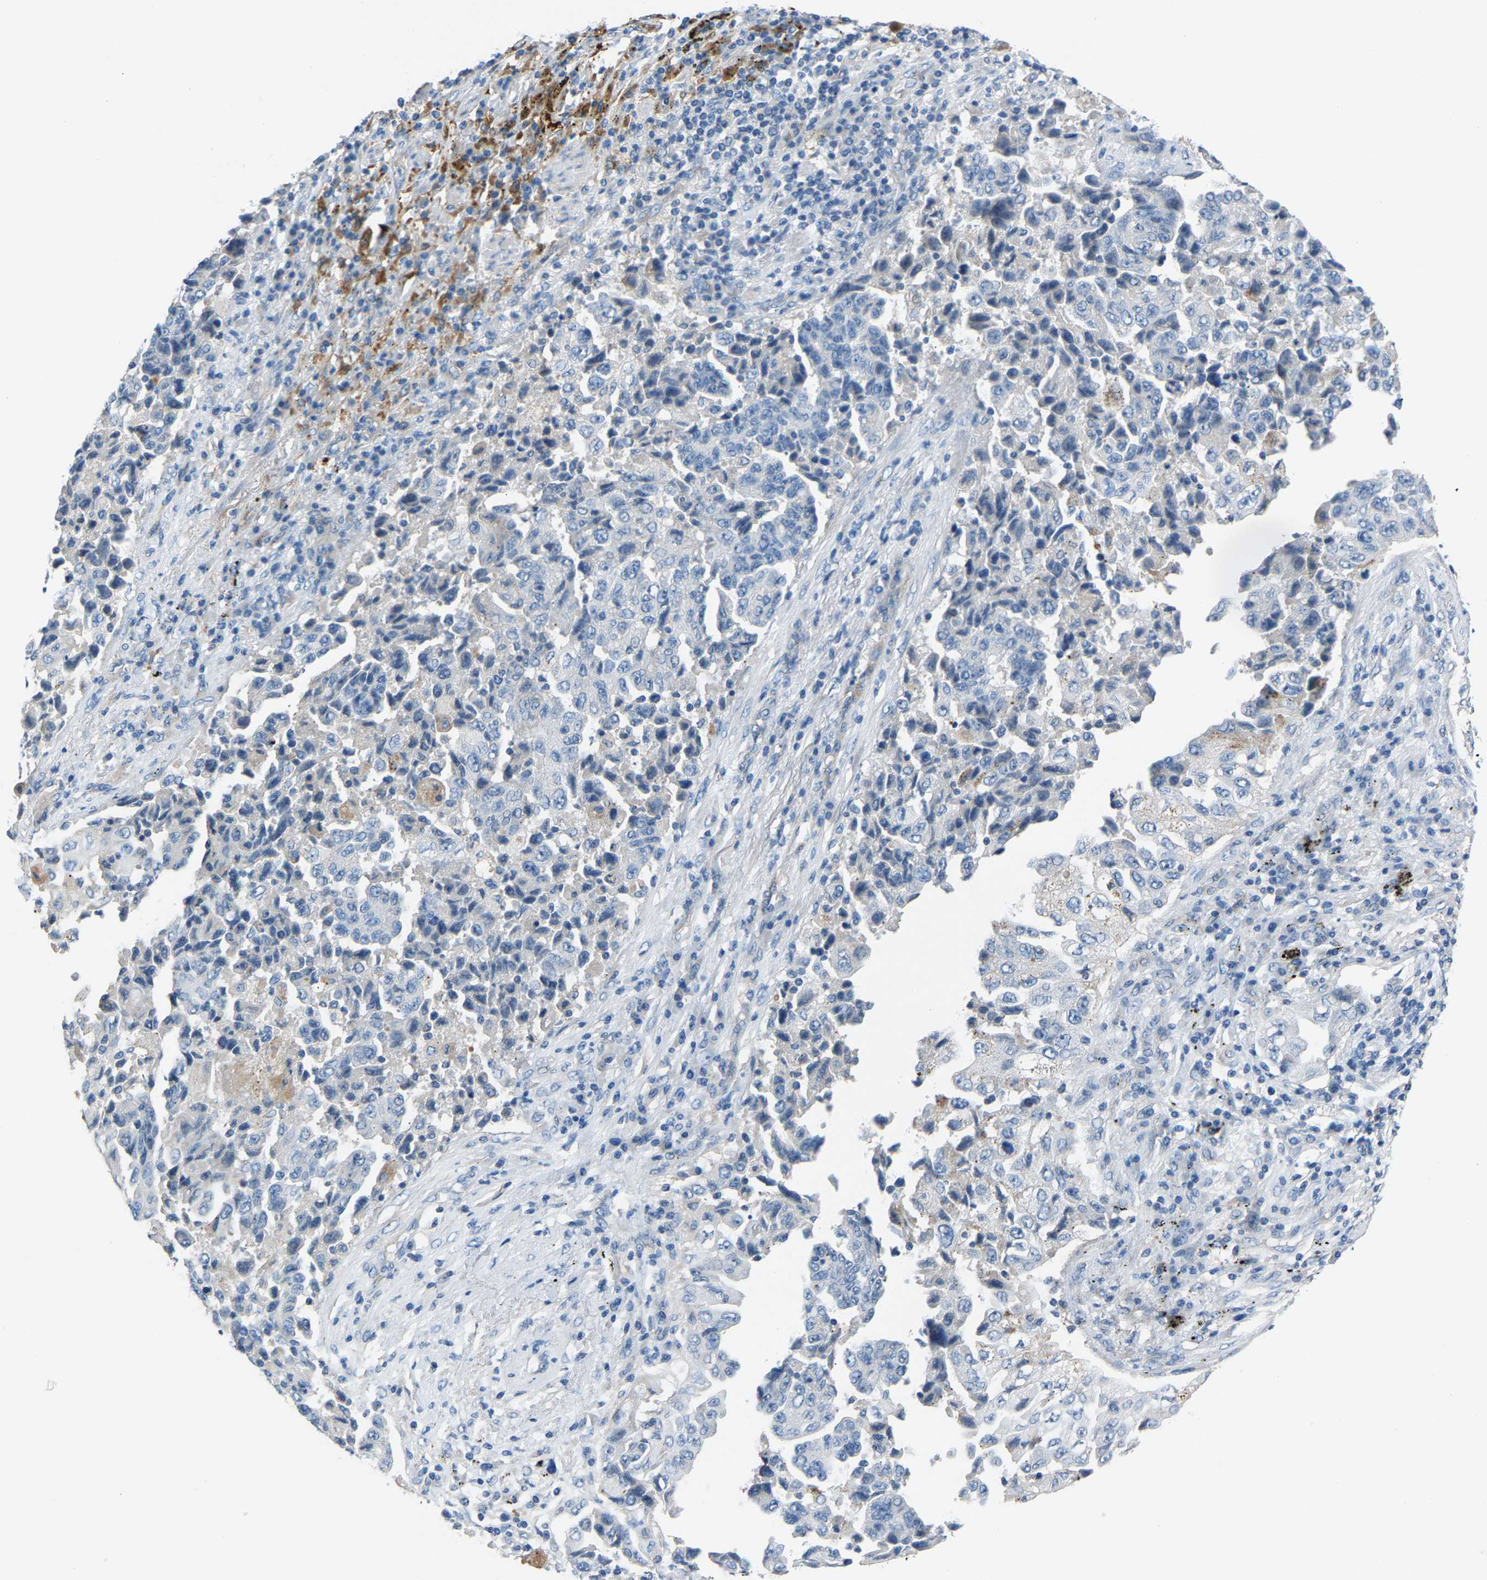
{"staining": {"intensity": "negative", "quantity": "none", "location": "none"}, "tissue": "lung cancer", "cell_type": "Tumor cells", "image_type": "cancer", "snomed": [{"axis": "morphology", "description": "Adenocarcinoma, NOS"}, {"axis": "topography", "description": "Lung"}], "caption": "IHC of lung cancer reveals no staining in tumor cells.", "gene": "DNAAF5", "patient": {"sex": "female", "age": 51}}